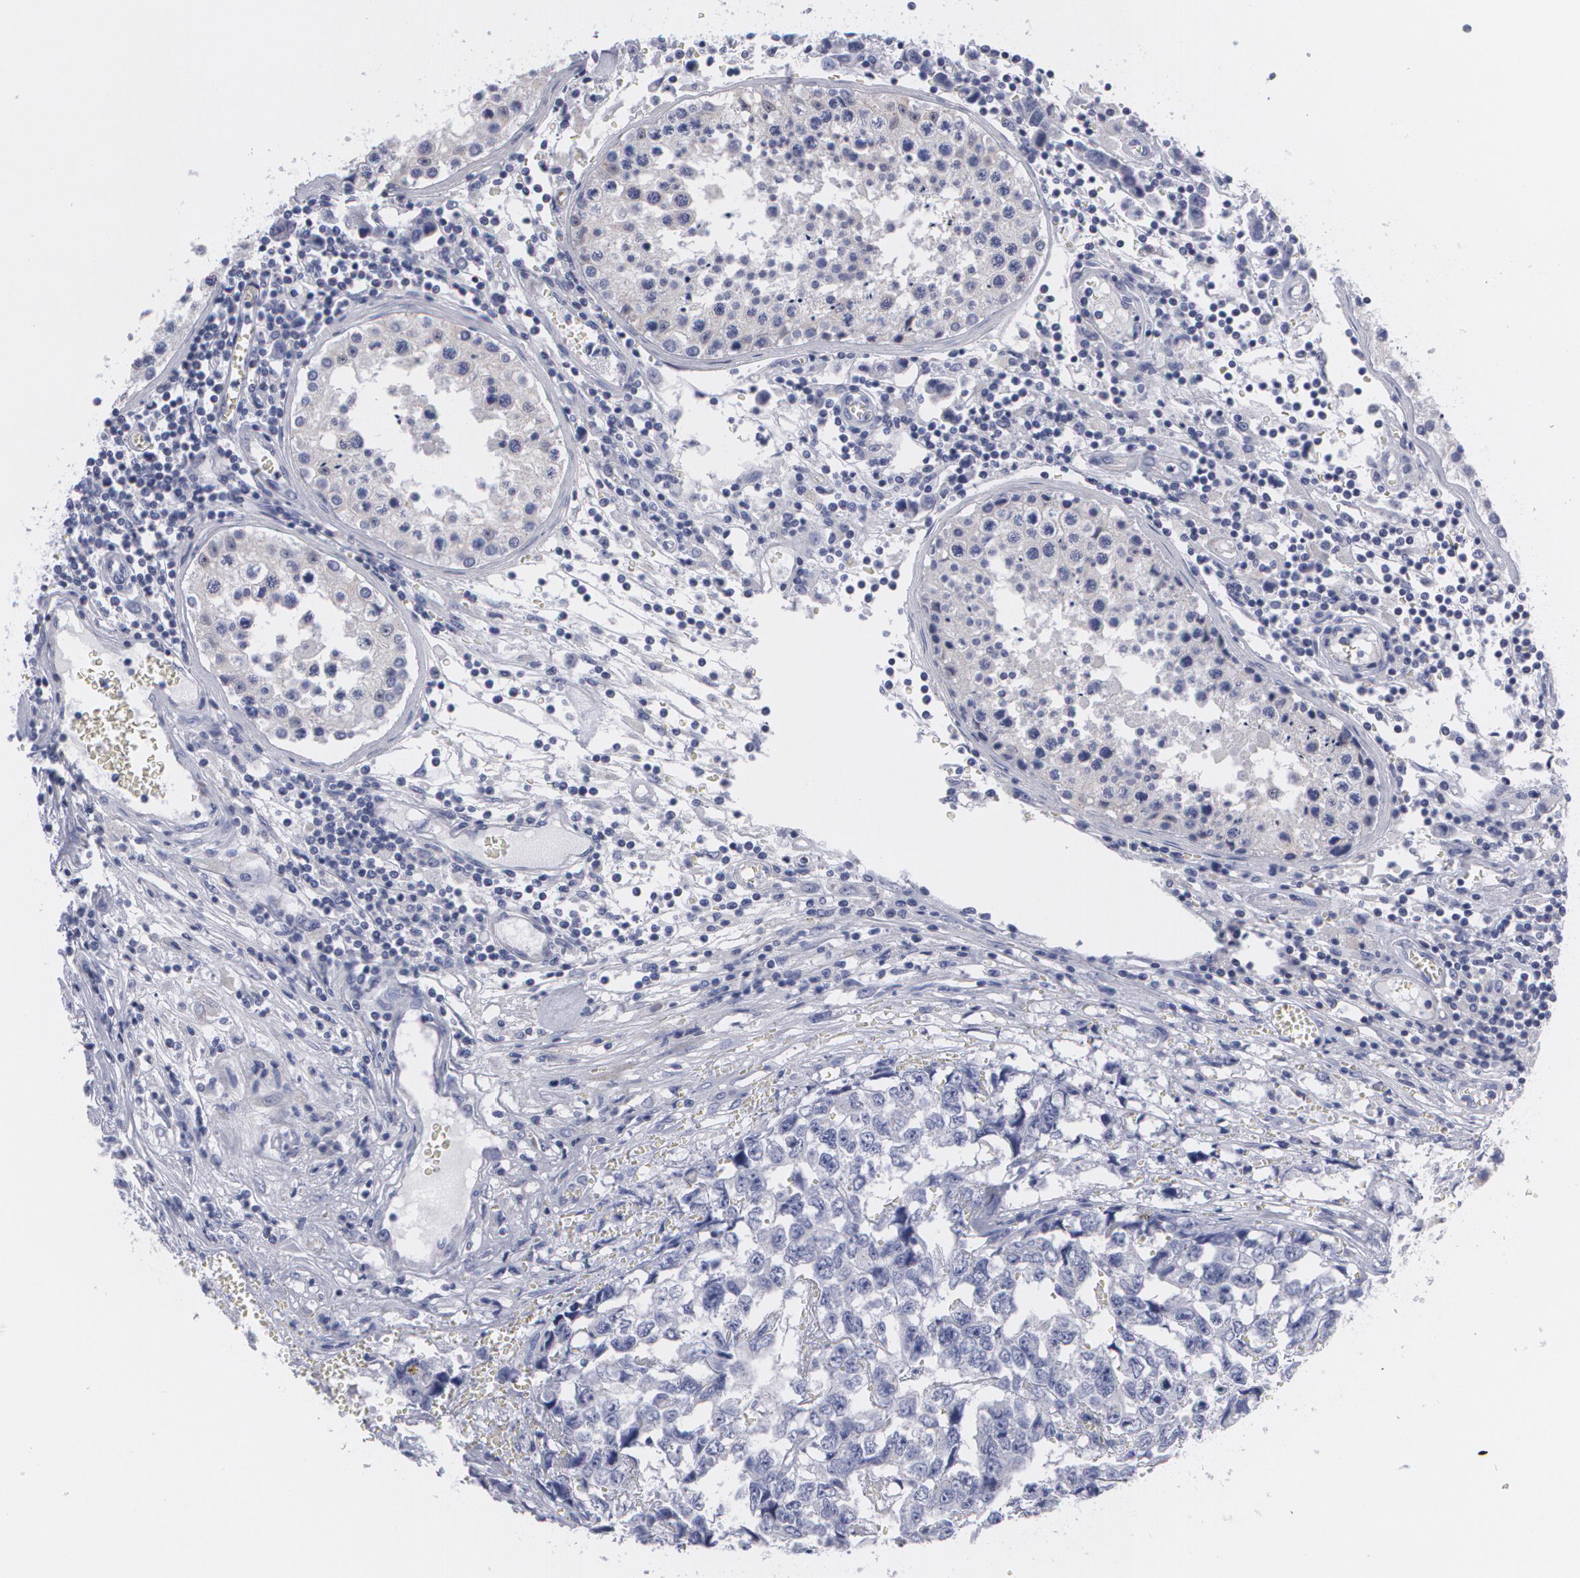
{"staining": {"intensity": "negative", "quantity": "none", "location": "none"}, "tissue": "testis cancer", "cell_type": "Tumor cells", "image_type": "cancer", "snomed": [{"axis": "morphology", "description": "Carcinoma, Embryonal, NOS"}, {"axis": "topography", "description": "Testis"}], "caption": "Protein analysis of embryonal carcinoma (testis) shows no significant staining in tumor cells.", "gene": "MBNL3", "patient": {"sex": "male", "age": 31}}